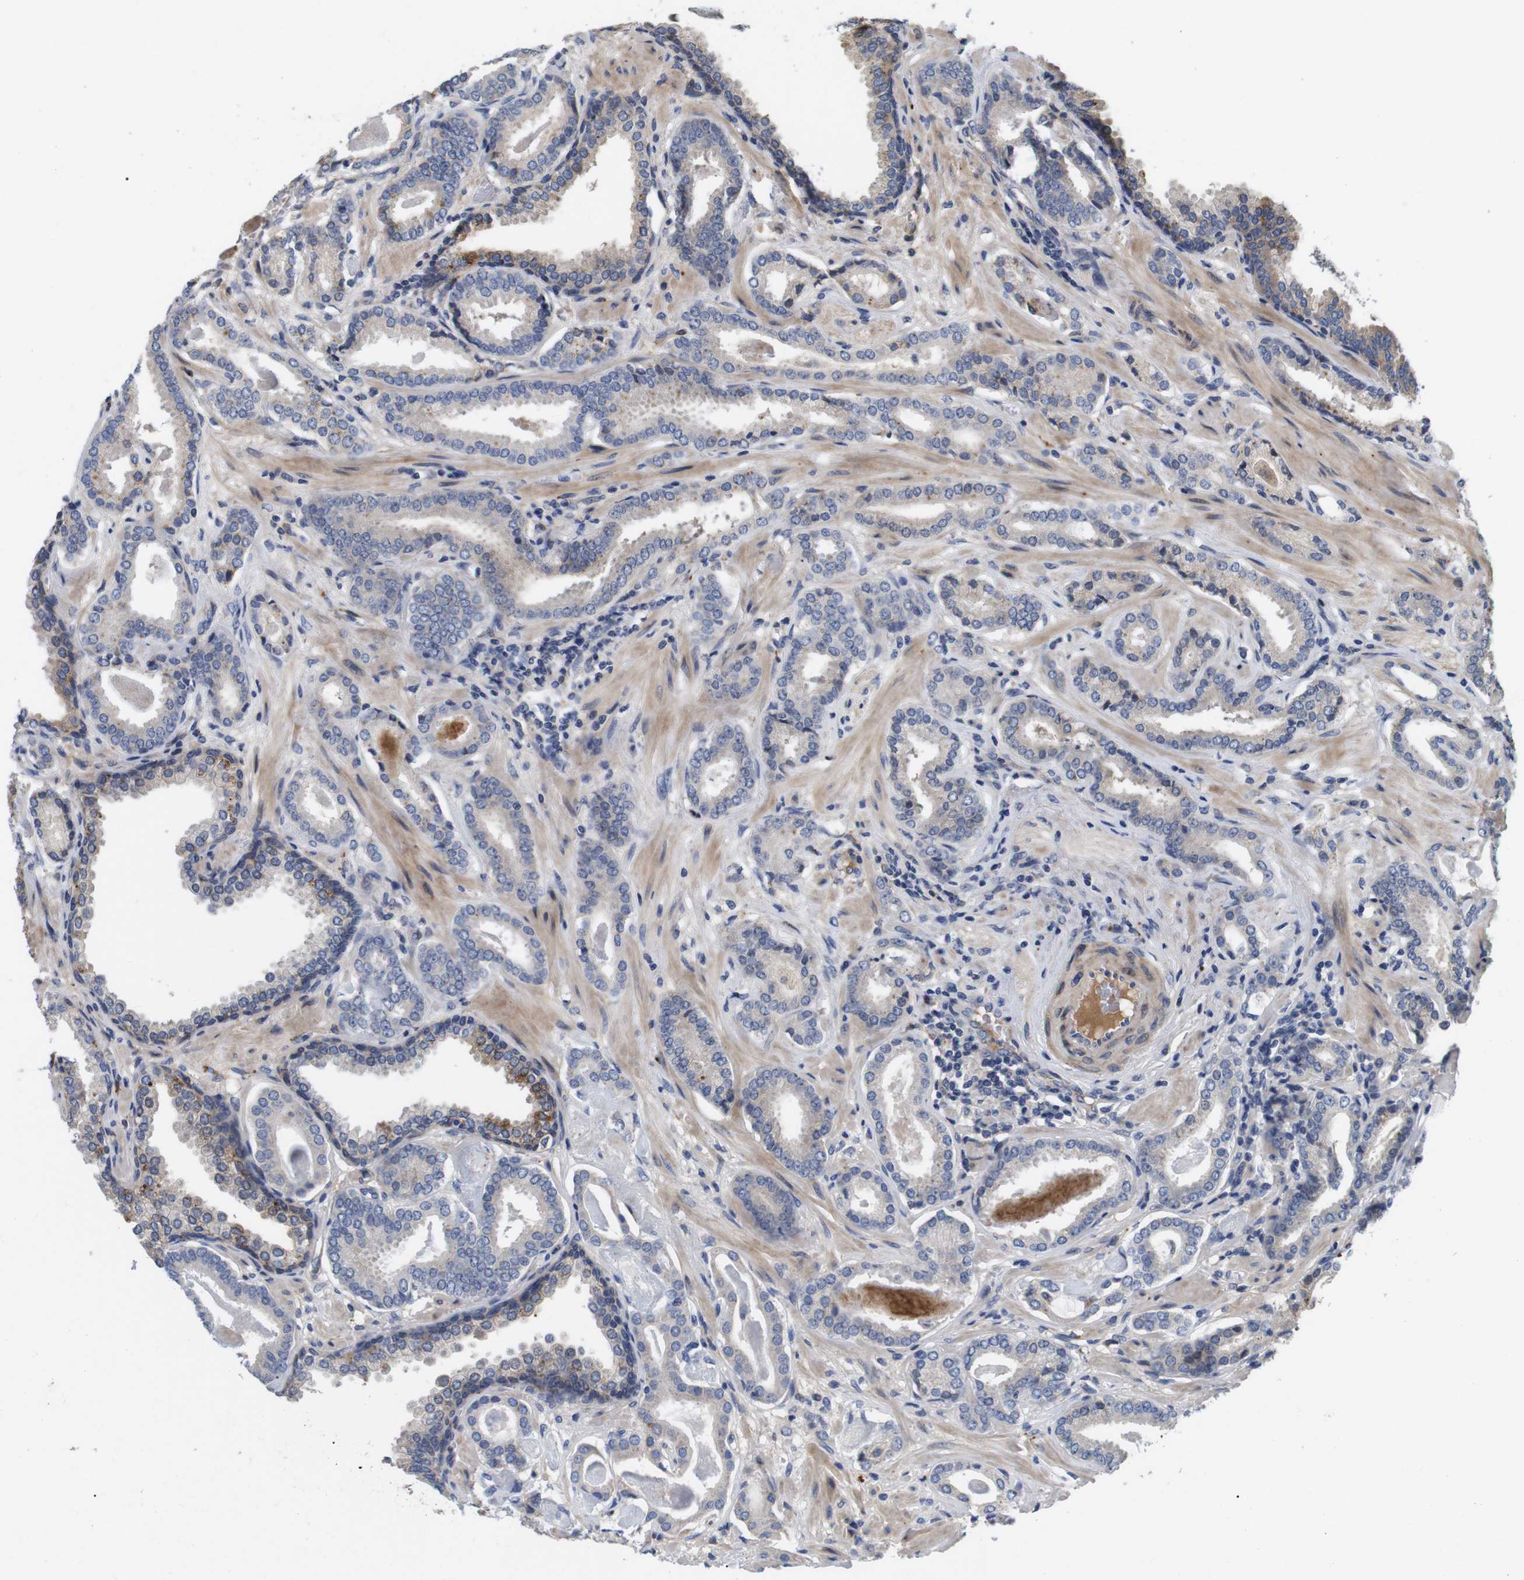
{"staining": {"intensity": "moderate", "quantity": "<25%", "location": "cytoplasmic/membranous"}, "tissue": "prostate cancer", "cell_type": "Tumor cells", "image_type": "cancer", "snomed": [{"axis": "morphology", "description": "Adenocarcinoma, Low grade"}, {"axis": "topography", "description": "Prostate"}], "caption": "Immunohistochemistry (IHC) photomicrograph of neoplastic tissue: low-grade adenocarcinoma (prostate) stained using IHC shows low levels of moderate protein expression localized specifically in the cytoplasmic/membranous of tumor cells, appearing as a cytoplasmic/membranous brown color.", "gene": "SPRY3", "patient": {"sex": "male", "age": 53}}